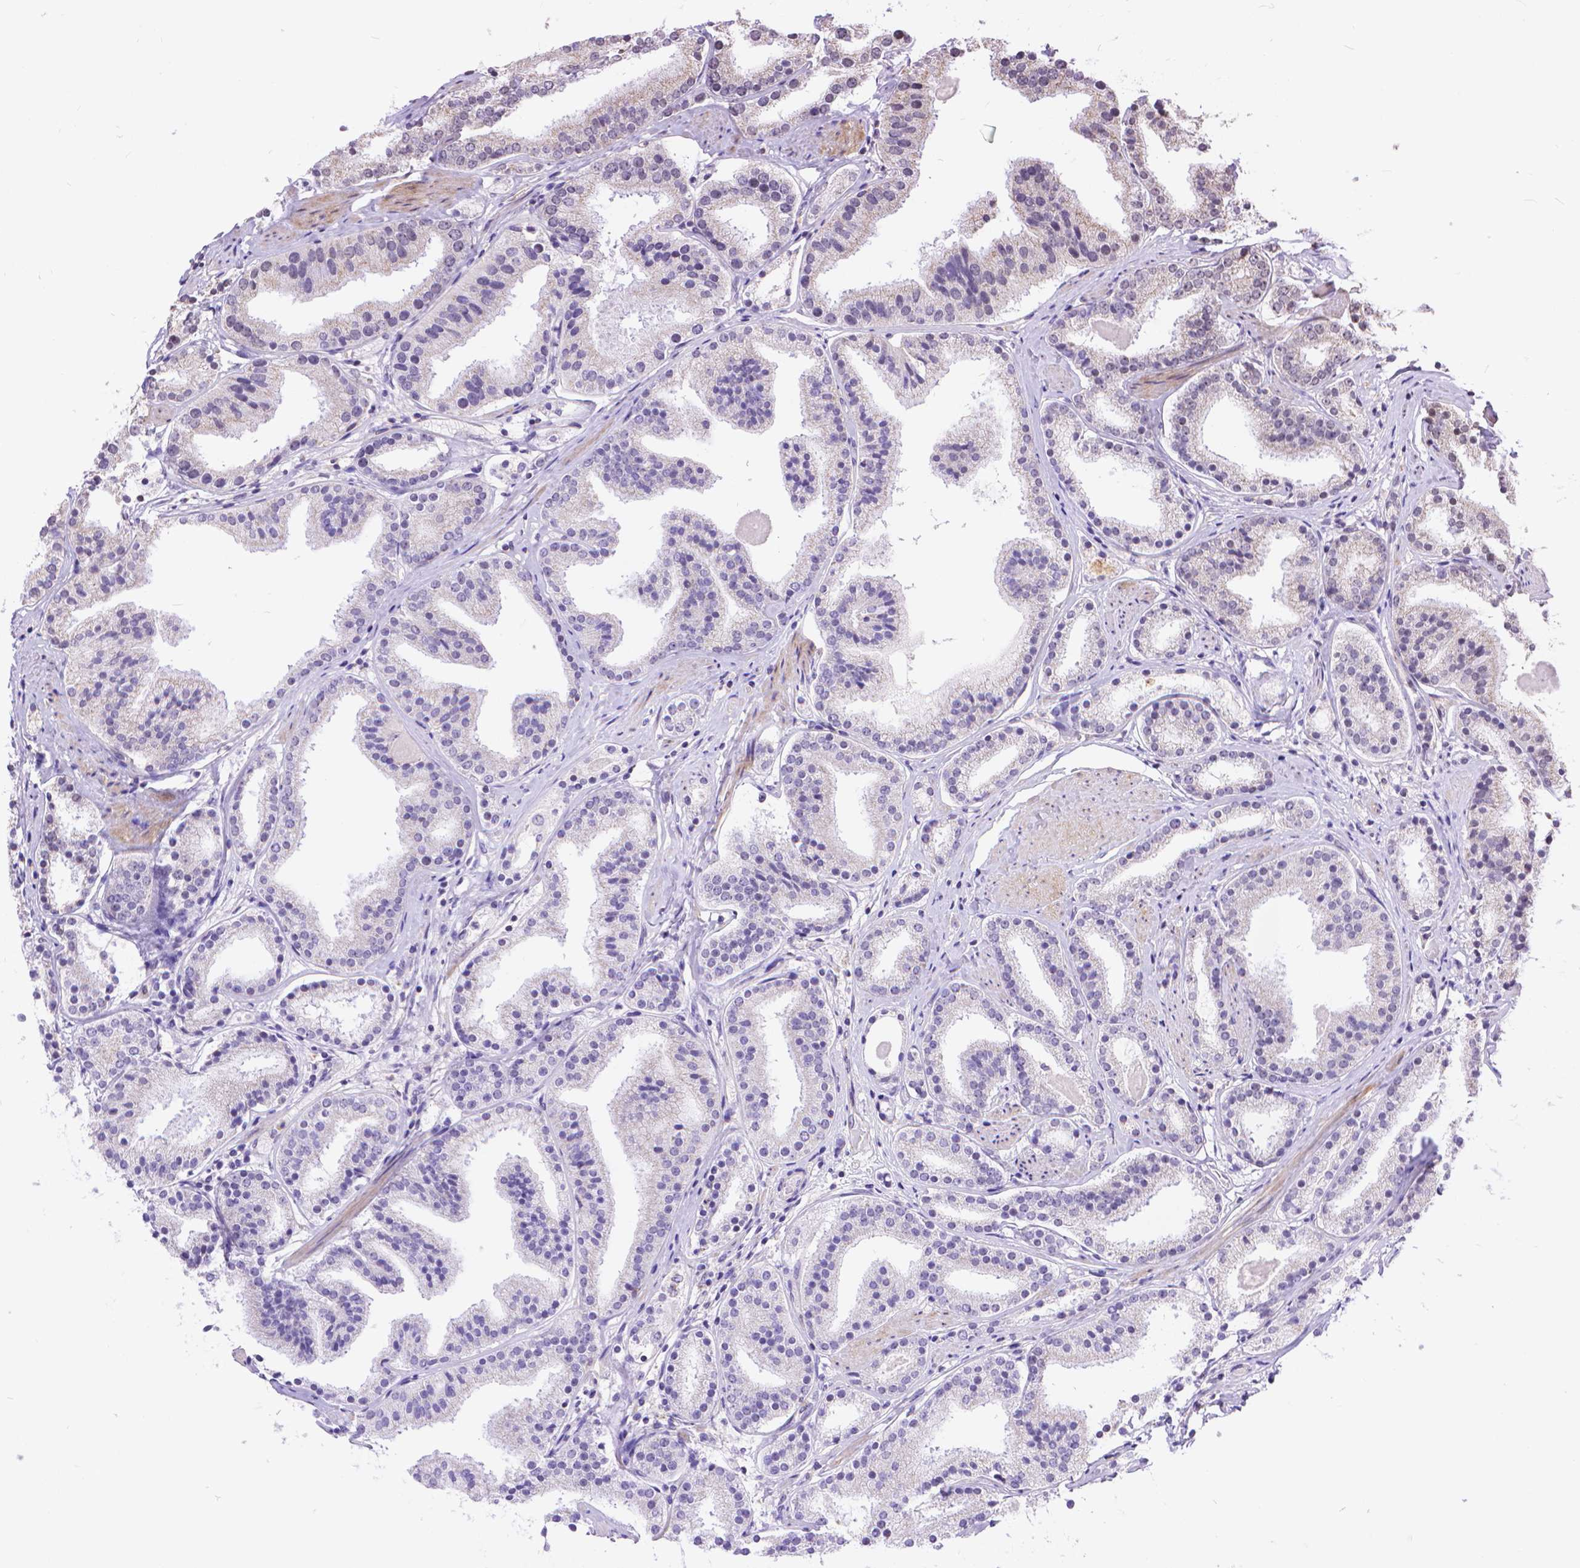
{"staining": {"intensity": "negative", "quantity": "none", "location": "none"}, "tissue": "prostate cancer", "cell_type": "Tumor cells", "image_type": "cancer", "snomed": [{"axis": "morphology", "description": "Adenocarcinoma, High grade"}, {"axis": "topography", "description": "Prostate"}], "caption": "High power microscopy image of an IHC image of prostate cancer (high-grade adenocarcinoma), revealing no significant positivity in tumor cells.", "gene": "TMEM135", "patient": {"sex": "male", "age": 63}}